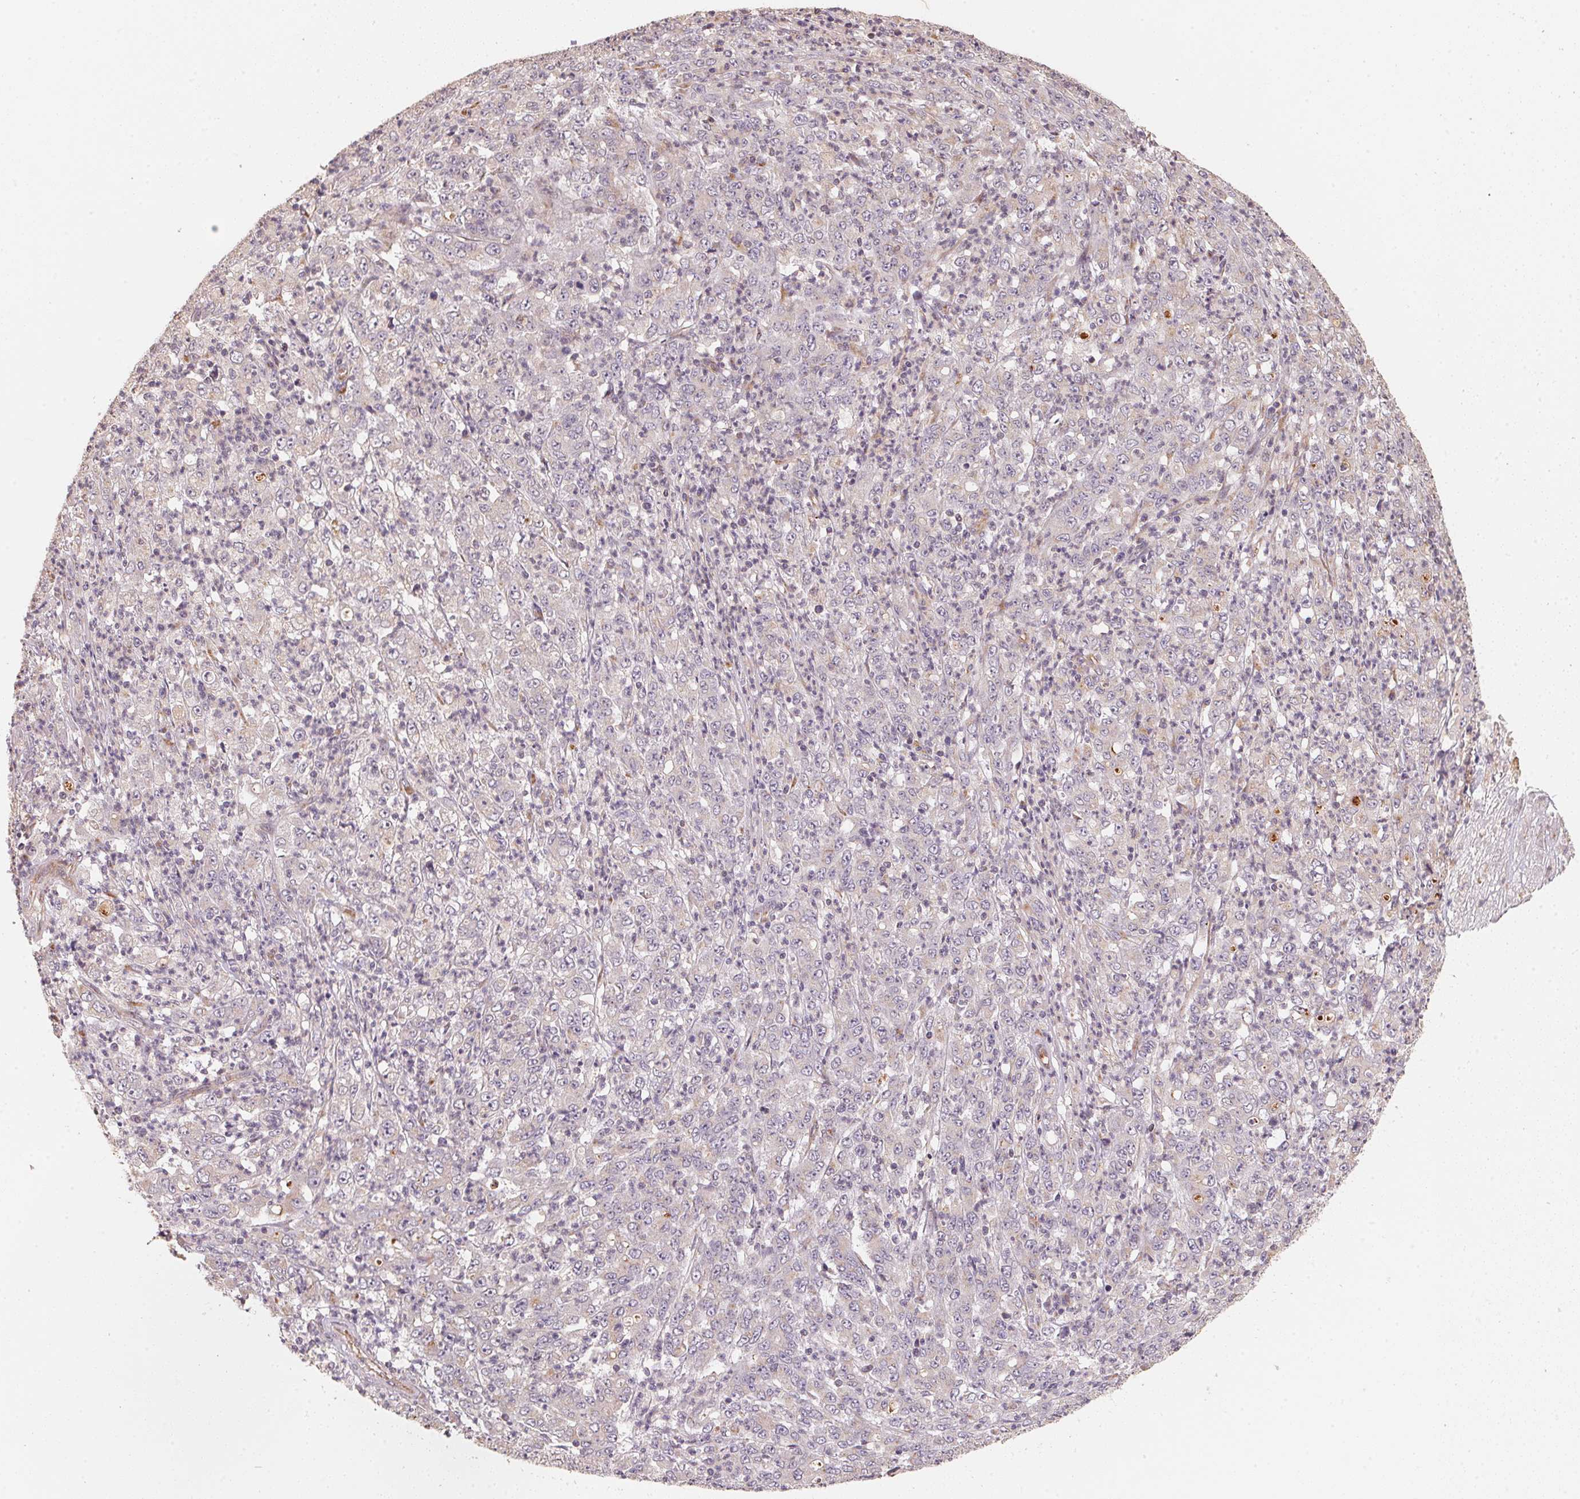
{"staining": {"intensity": "negative", "quantity": "none", "location": "none"}, "tissue": "stomach cancer", "cell_type": "Tumor cells", "image_type": "cancer", "snomed": [{"axis": "morphology", "description": "Adenocarcinoma, NOS"}, {"axis": "topography", "description": "Stomach, lower"}], "caption": "IHC of stomach adenocarcinoma demonstrates no staining in tumor cells.", "gene": "TSPAN12", "patient": {"sex": "female", "age": 71}}